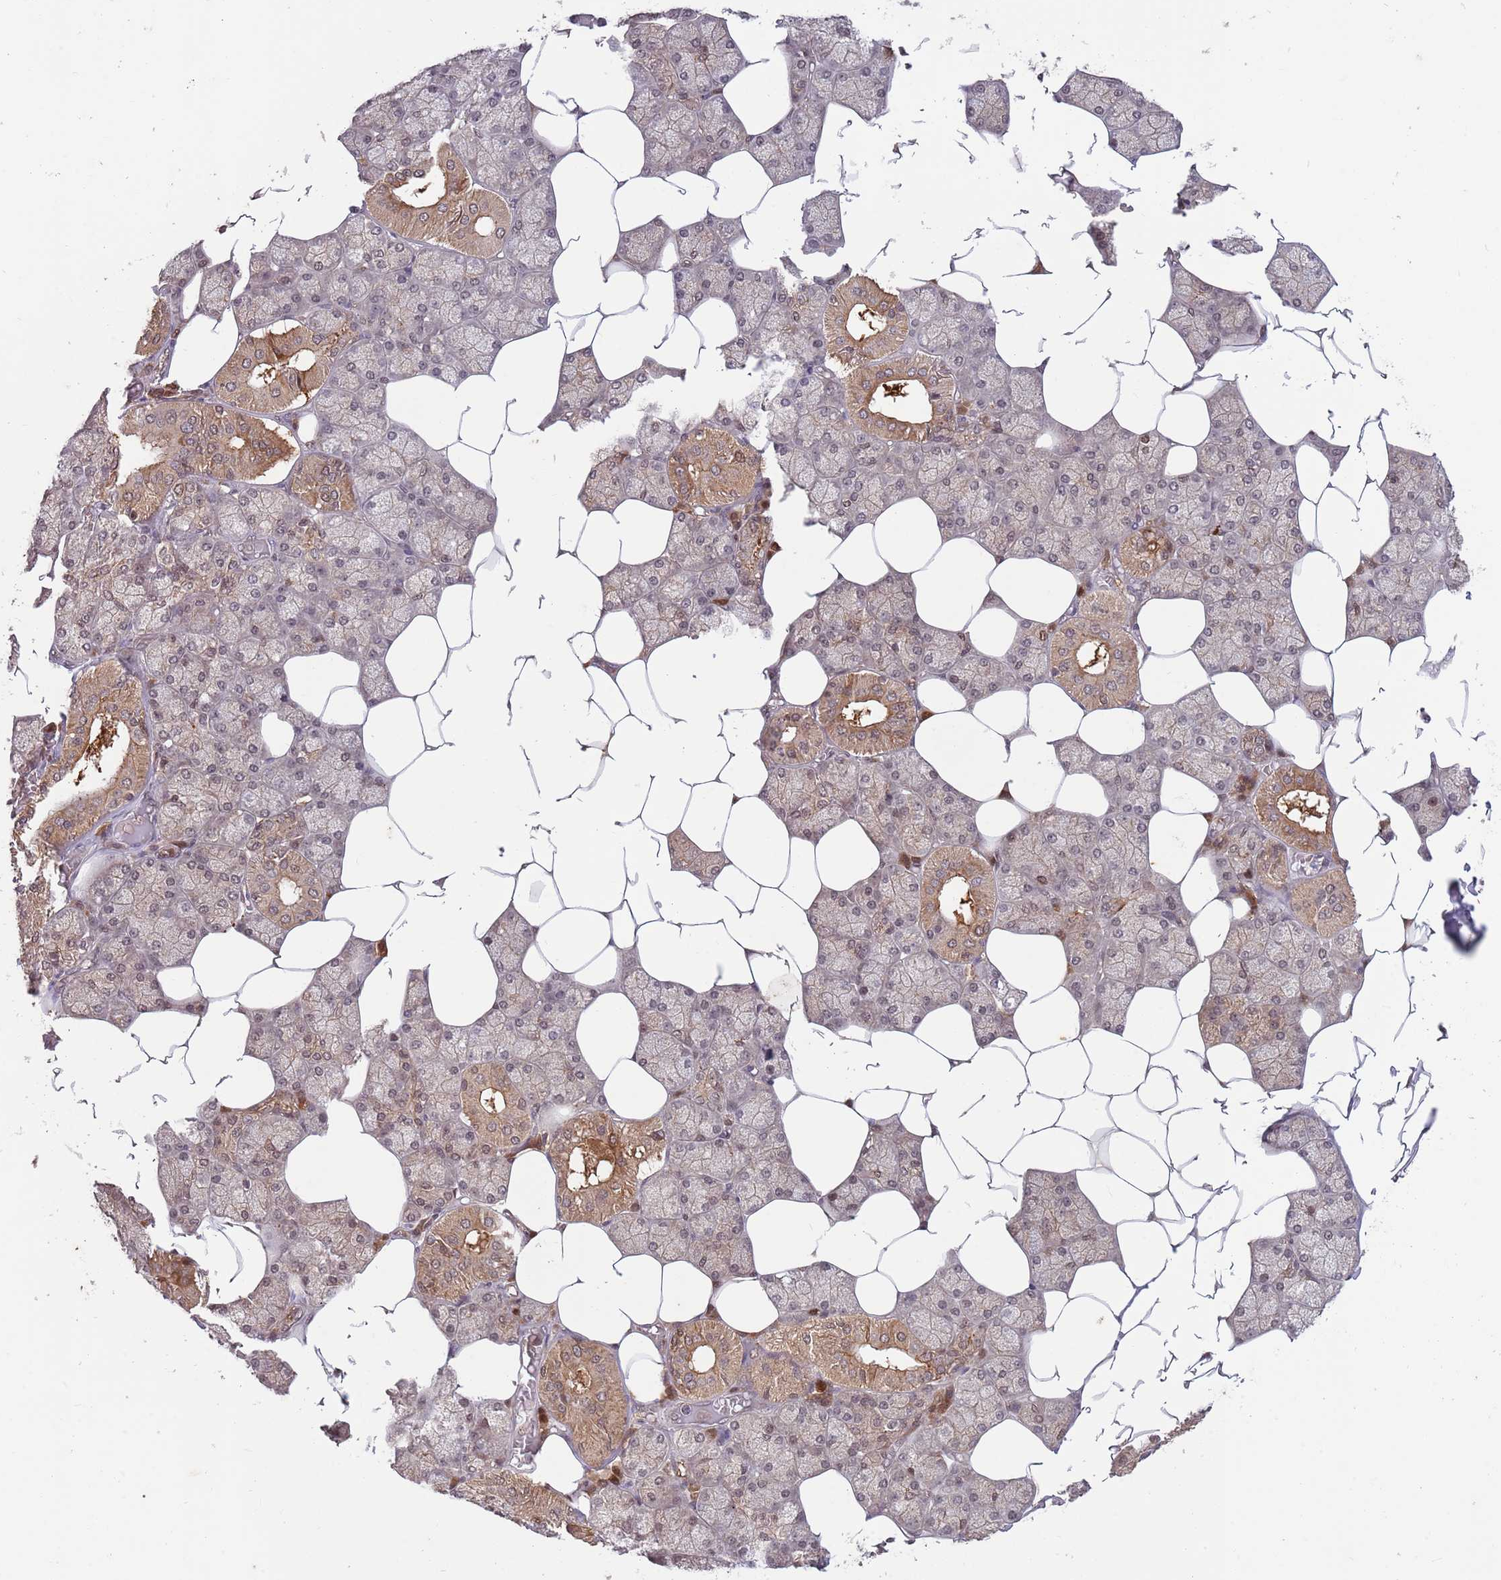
{"staining": {"intensity": "moderate", "quantity": "25%-75%", "location": "cytoplasmic/membranous,nuclear"}, "tissue": "salivary gland", "cell_type": "Glandular cells", "image_type": "normal", "snomed": [{"axis": "morphology", "description": "Normal tissue, NOS"}, {"axis": "topography", "description": "Salivary gland"}], "caption": "Salivary gland stained with DAB (3,3'-diaminobenzidine) immunohistochemistry (IHC) shows medium levels of moderate cytoplasmic/membranous,nuclear staining in about 25%-75% of glandular cells.", "gene": "SALL1", "patient": {"sex": "male", "age": 62}}